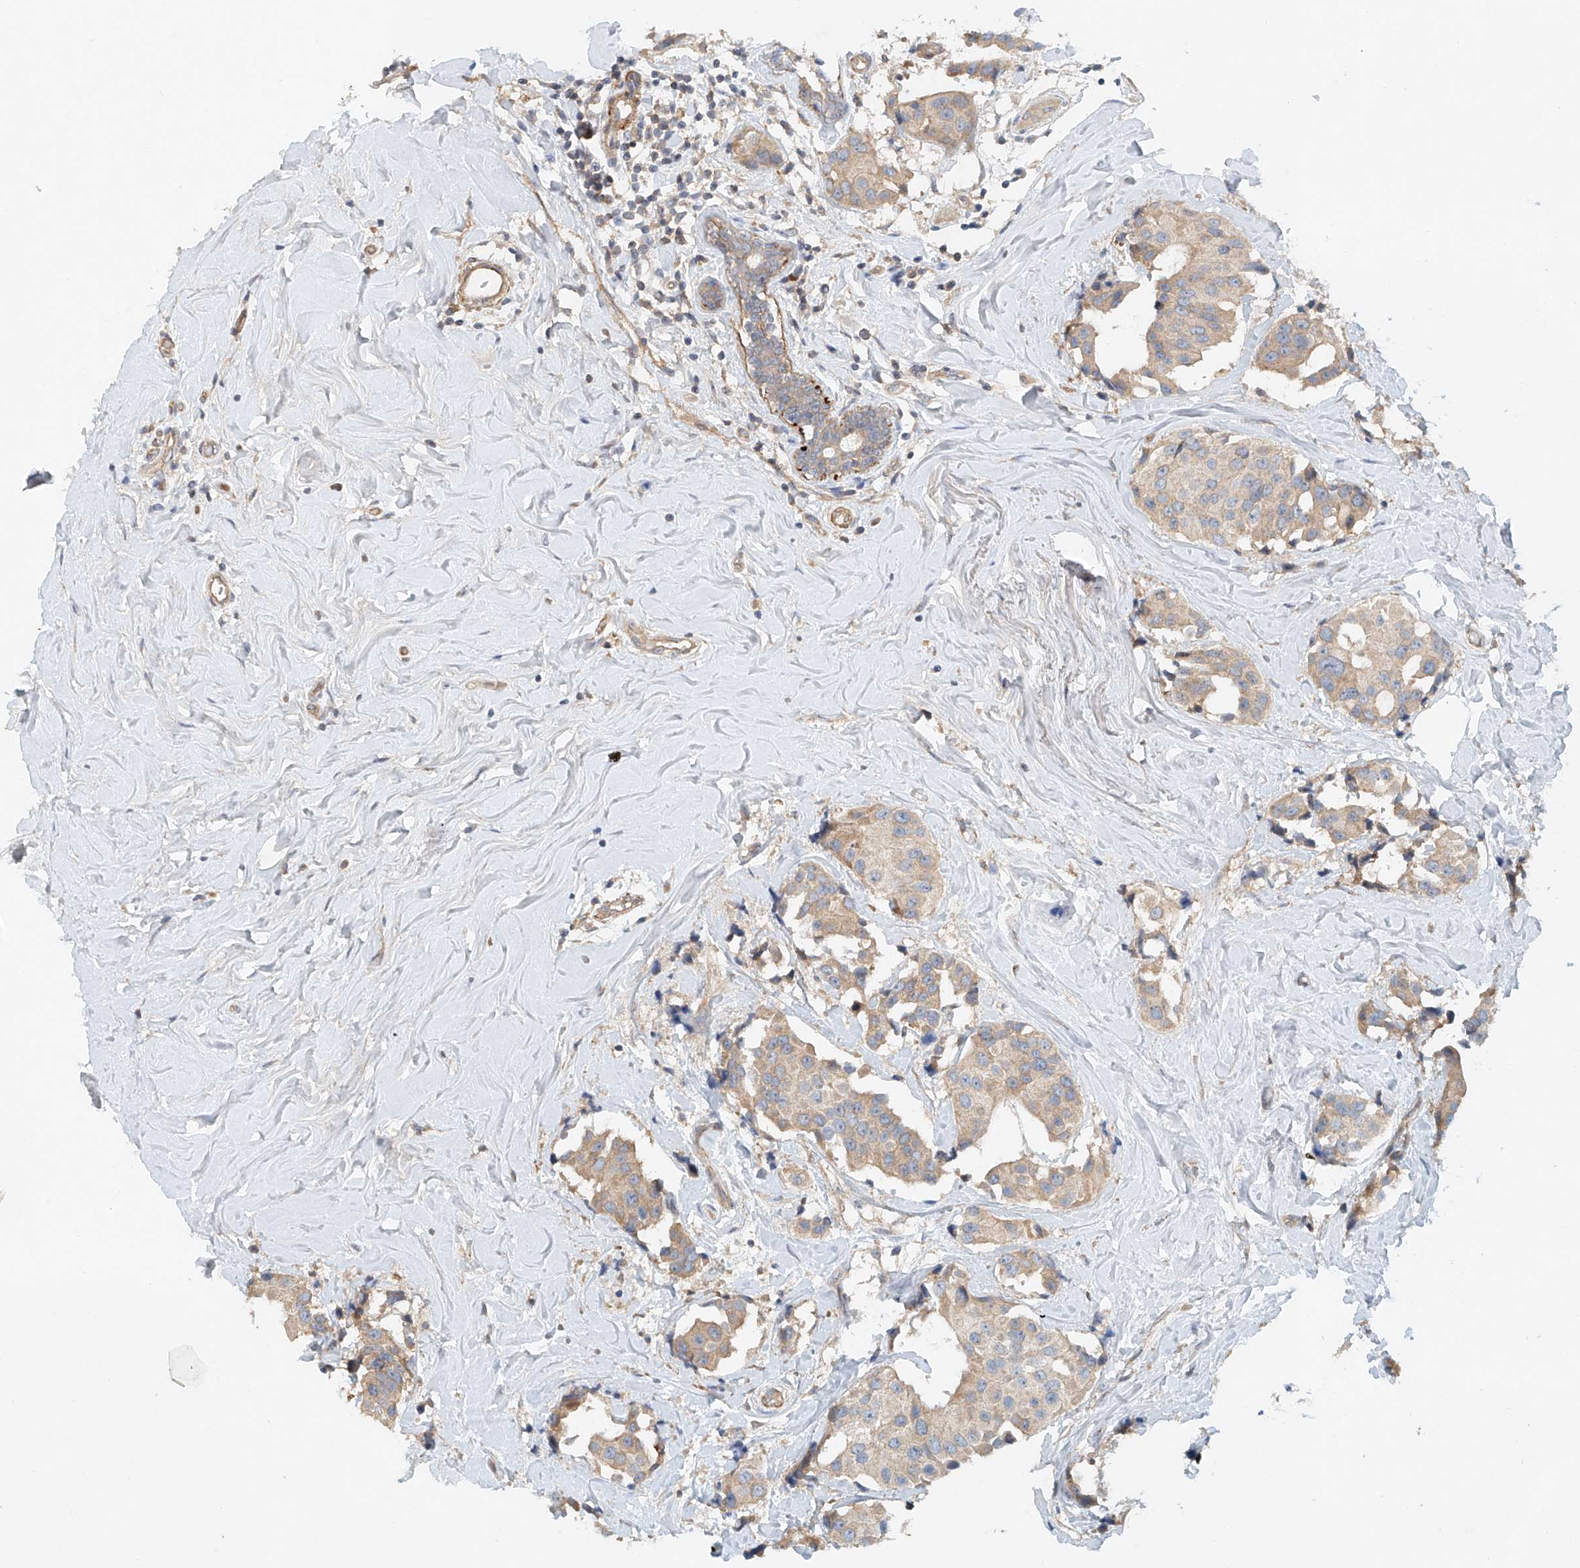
{"staining": {"intensity": "weak", "quantity": ">75%", "location": "cytoplasmic/membranous"}, "tissue": "breast cancer", "cell_type": "Tumor cells", "image_type": "cancer", "snomed": [{"axis": "morphology", "description": "Normal tissue, NOS"}, {"axis": "morphology", "description": "Duct carcinoma"}, {"axis": "topography", "description": "Breast"}], "caption": "Protein analysis of breast intraductal carcinoma tissue demonstrates weak cytoplasmic/membranous staining in about >75% of tumor cells.", "gene": "LYRM9", "patient": {"sex": "female", "age": 39}}